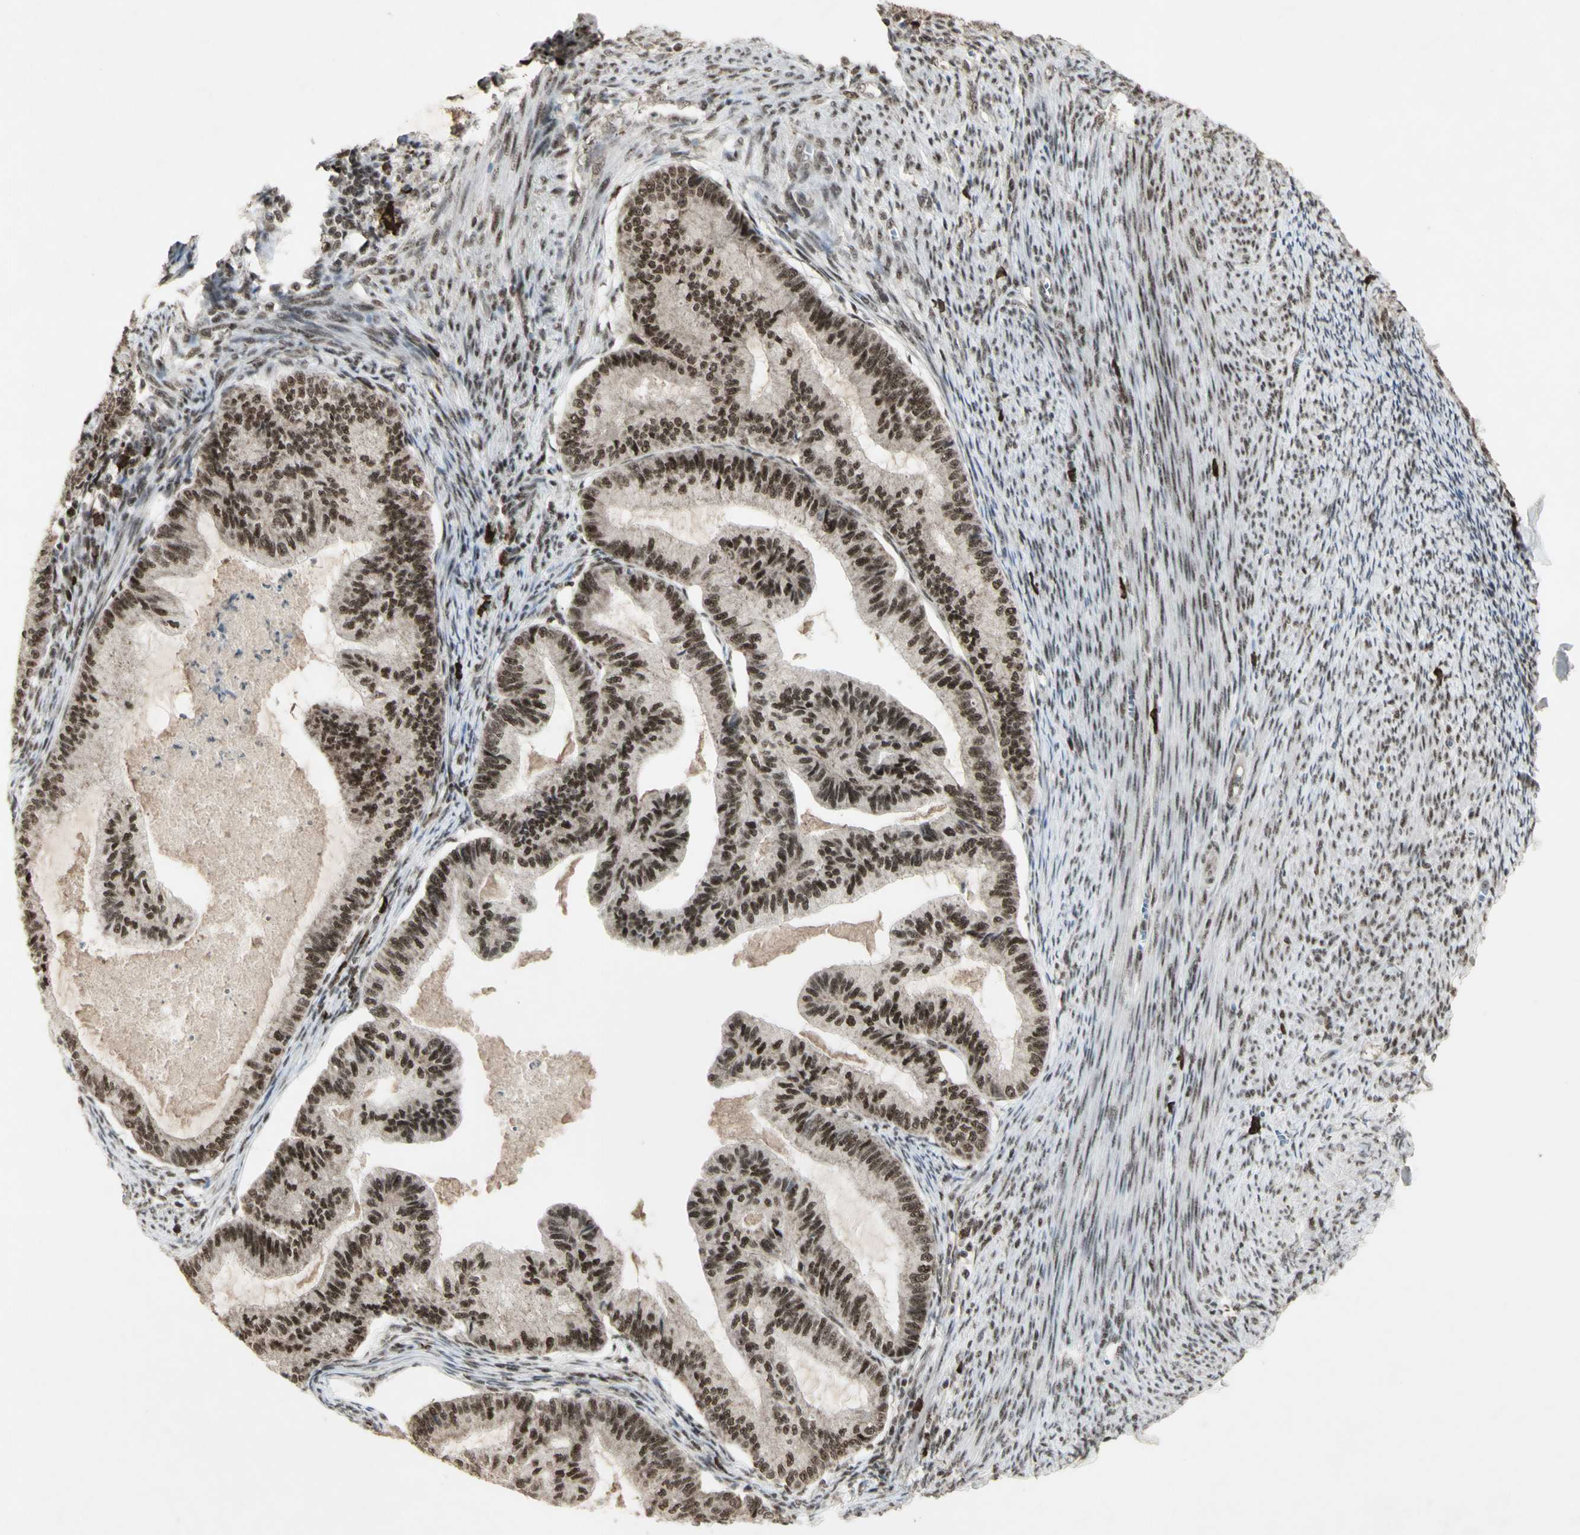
{"staining": {"intensity": "moderate", "quantity": ">75%", "location": "nuclear"}, "tissue": "cervical cancer", "cell_type": "Tumor cells", "image_type": "cancer", "snomed": [{"axis": "morphology", "description": "Normal tissue, NOS"}, {"axis": "morphology", "description": "Adenocarcinoma, NOS"}, {"axis": "topography", "description": "Cervix"}, {"axis": "topography", "description": "Endometrium"}], "caption": "Immunohistochemical staining of human cervical adenocarcinoma exhibits moderate nuclear protein expression in about >75% of tumor cells. Immunohistochemistry (ihc) stains the protein of interest in brown and the nuclei are stained blue.", "gene": "CCNT1", "patient": {"sex": "female", "age": 86}}